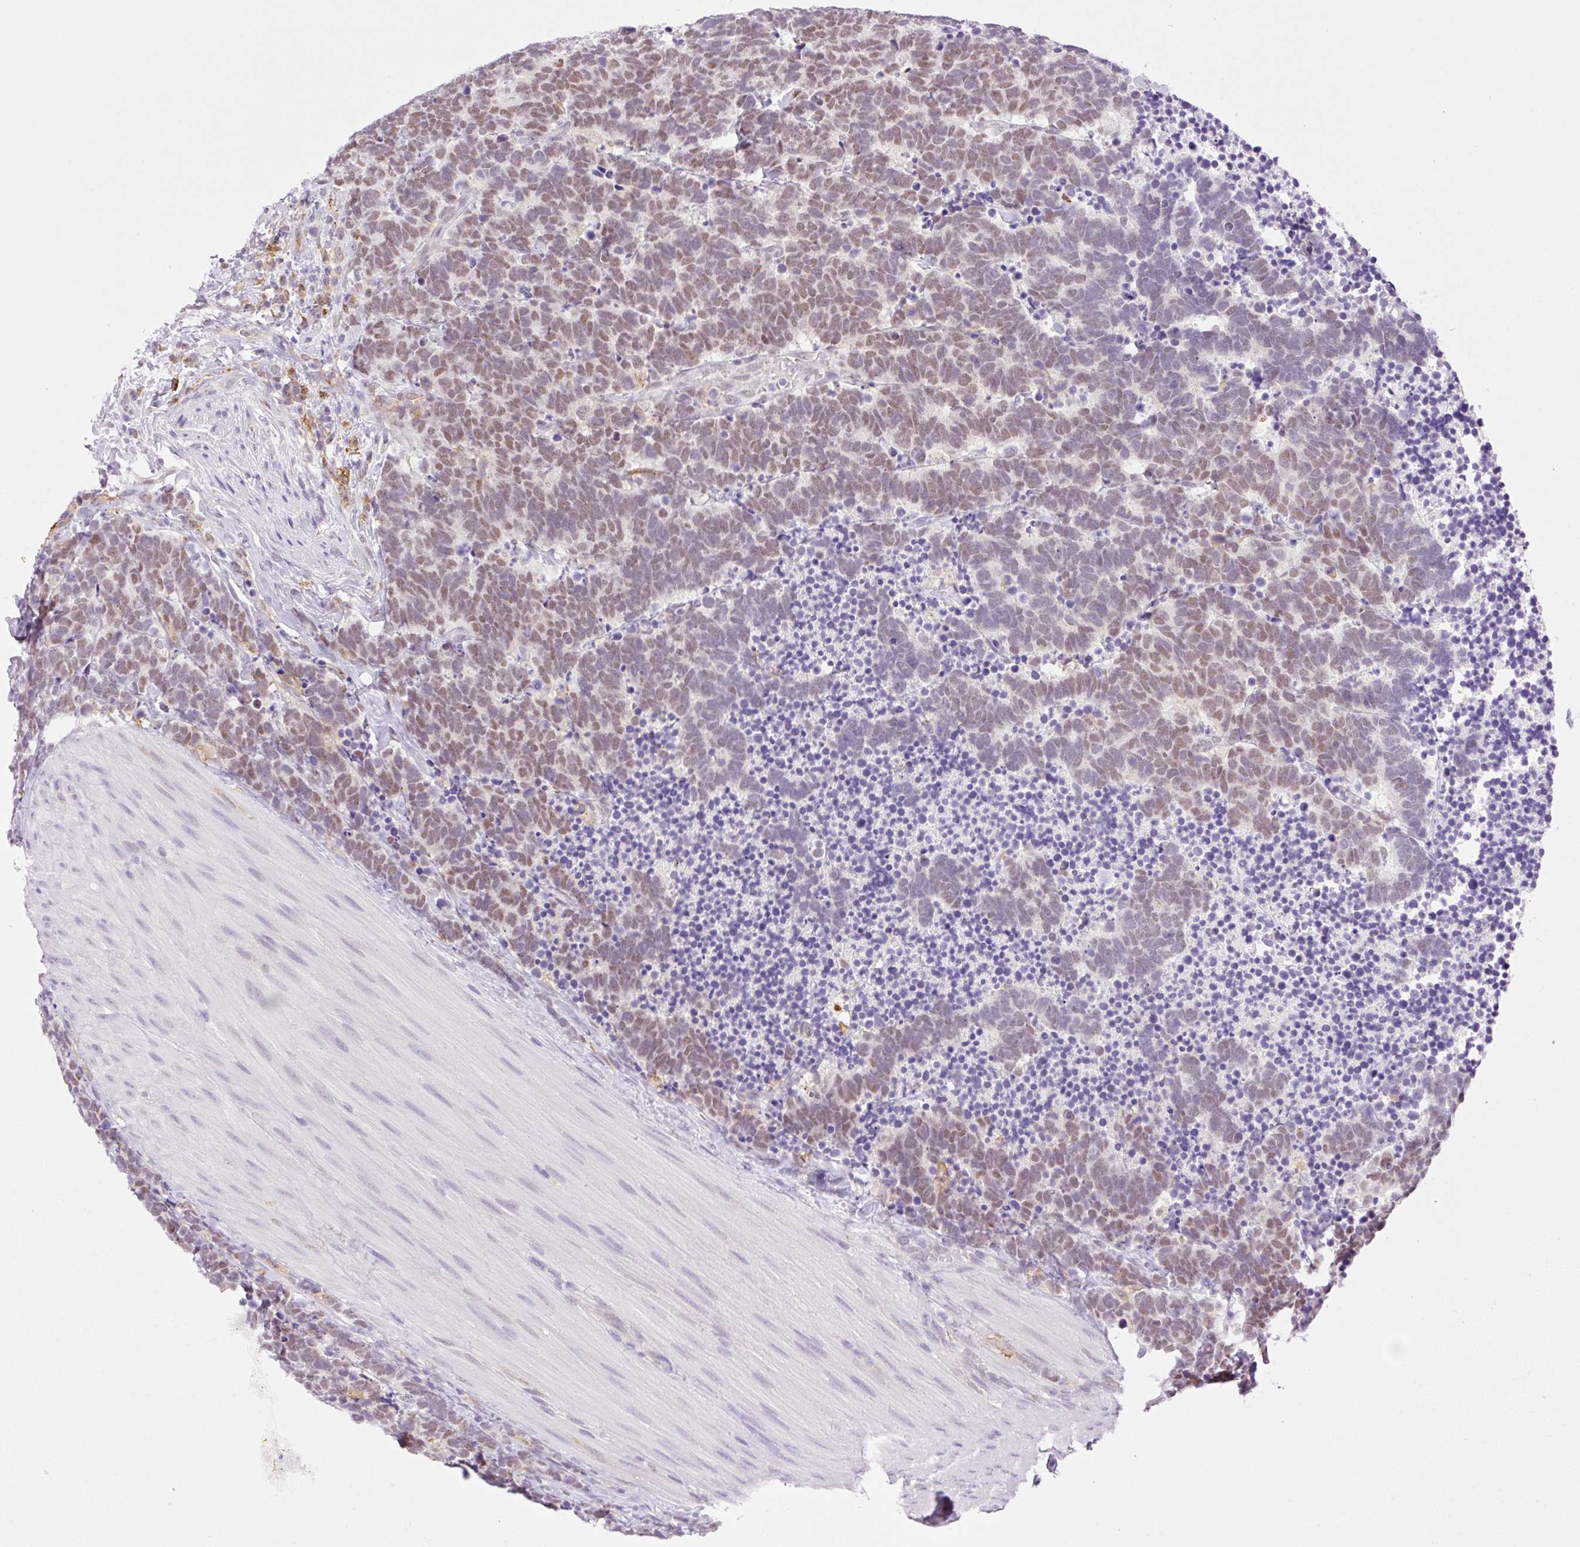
{"staining": {"intensity": "weak", "quantity": ">75%", "location": "nuclear"}, "tissue": "carcinoid", "cell_type": "Tumor cells", "image_type": "cancer", "snomed": [{"axis": "morphology", "description": "Carcinoma, NOS"}, {"axis": "morphology", "description": "Carcinoid, malignant, NOS"}, {"axis": "topography", "description": "Urinary bladder"}], "caption": "IHC photomicrograph of human carcinoid stained for a protein (brown), which exhibits low levels of weak nuclear expression in approximately >75% of tumor cells.", "gene": "PALM3", "patient": {"sex": "male", "age": 57}}